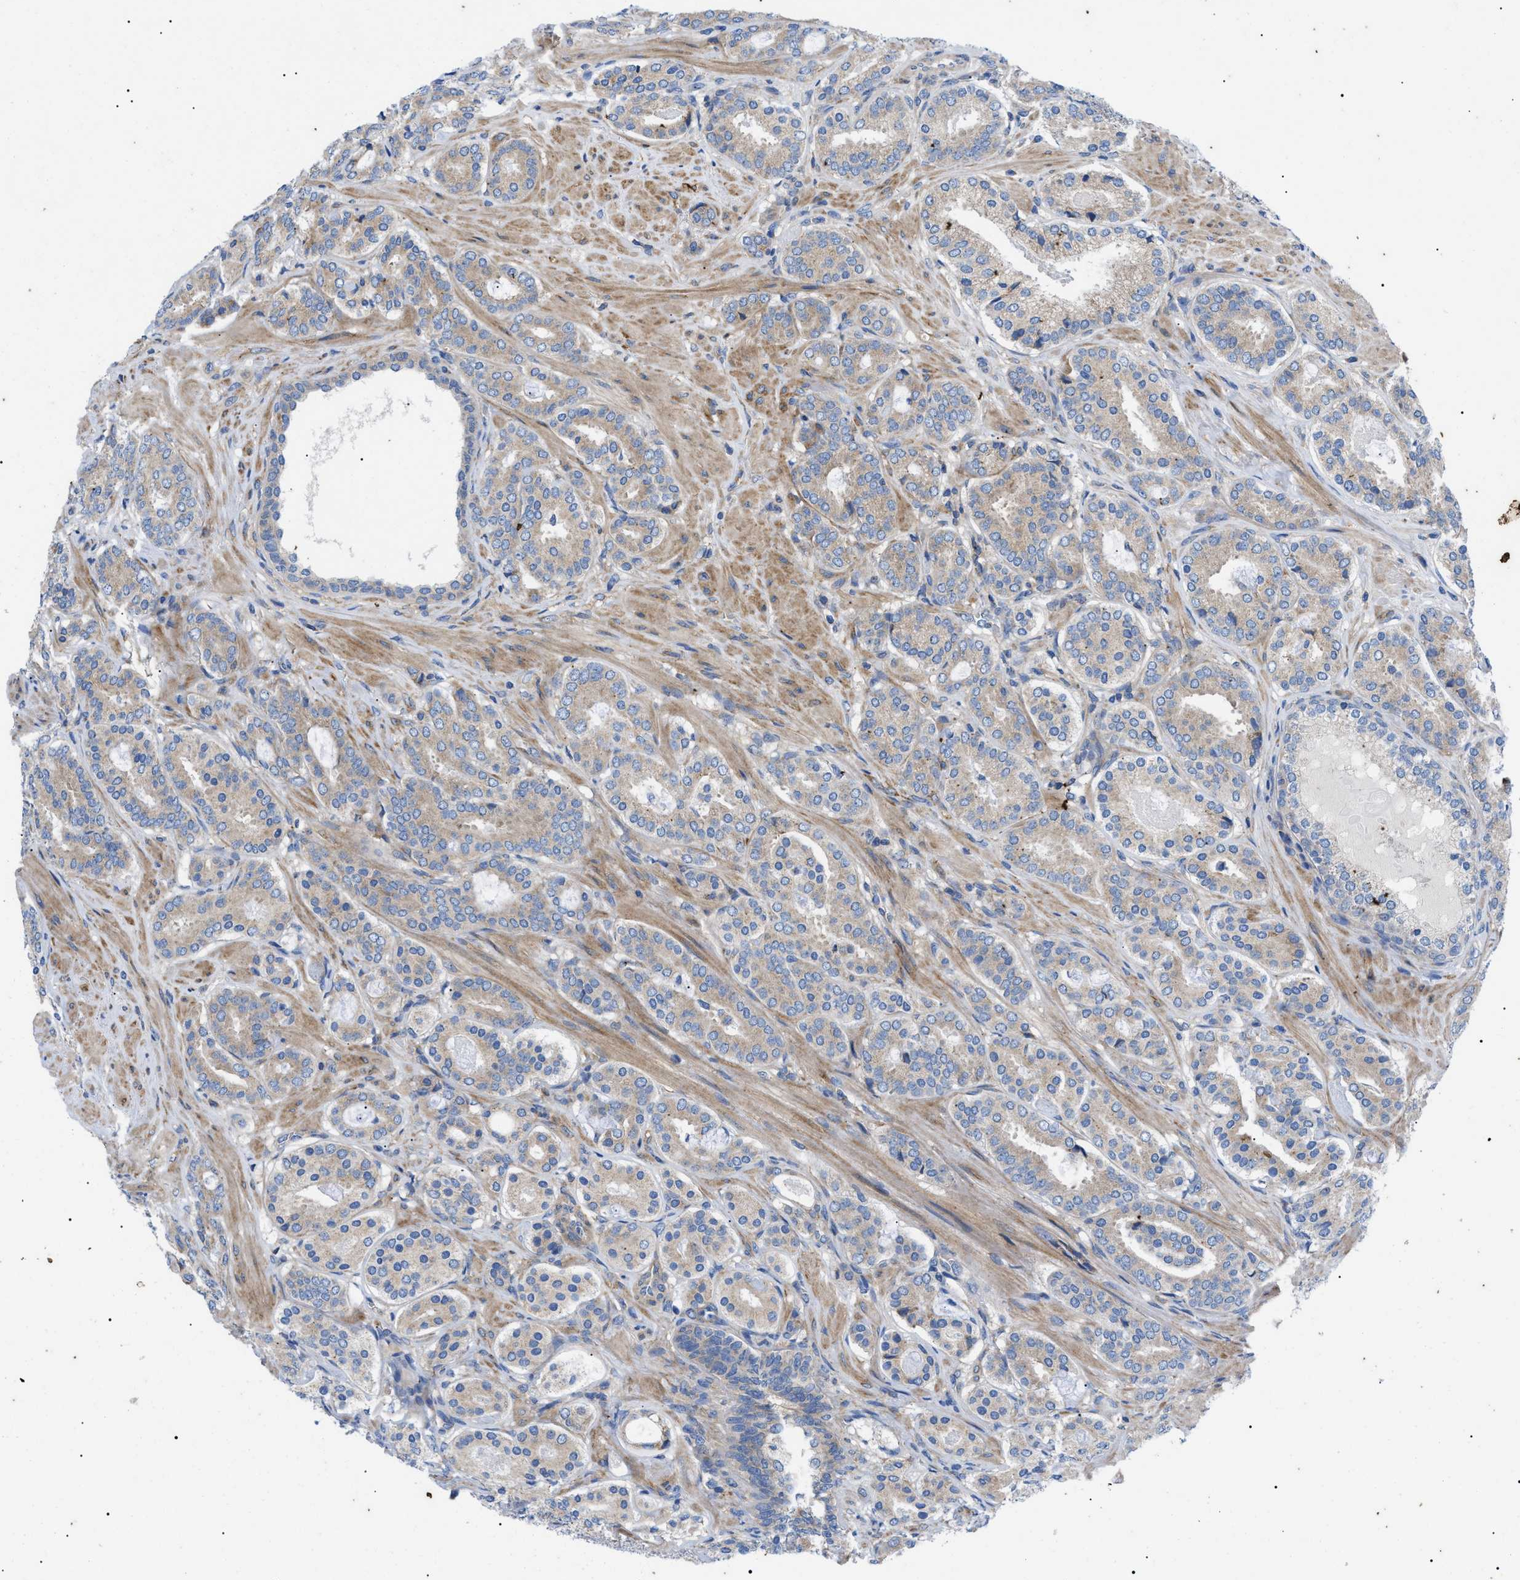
{"staining": {"intensity": "weak", "quantity": "<25%", "location": "cytoplasmic/membranous"}, "tissue": "prostate cancer", "cell_type": "Tumor cells", "image_type": "cancer", "snomed": [{"axis": "morphology", "description": "Adenocarcinoma, Low grade"}, {"axis": "topography", "description": "Prostate"}], "caption": "High power microscopy image of an immunohistochemistry (IHC) micrograph of prostate adenocarcinoma (low-grade), revealing no significant positivity in tumor cells. (DAB IHC visualized using brightfield microscopy, high magnification).", "gene": "HSPB8", "patient": {"sex": "male", "age": 69}}